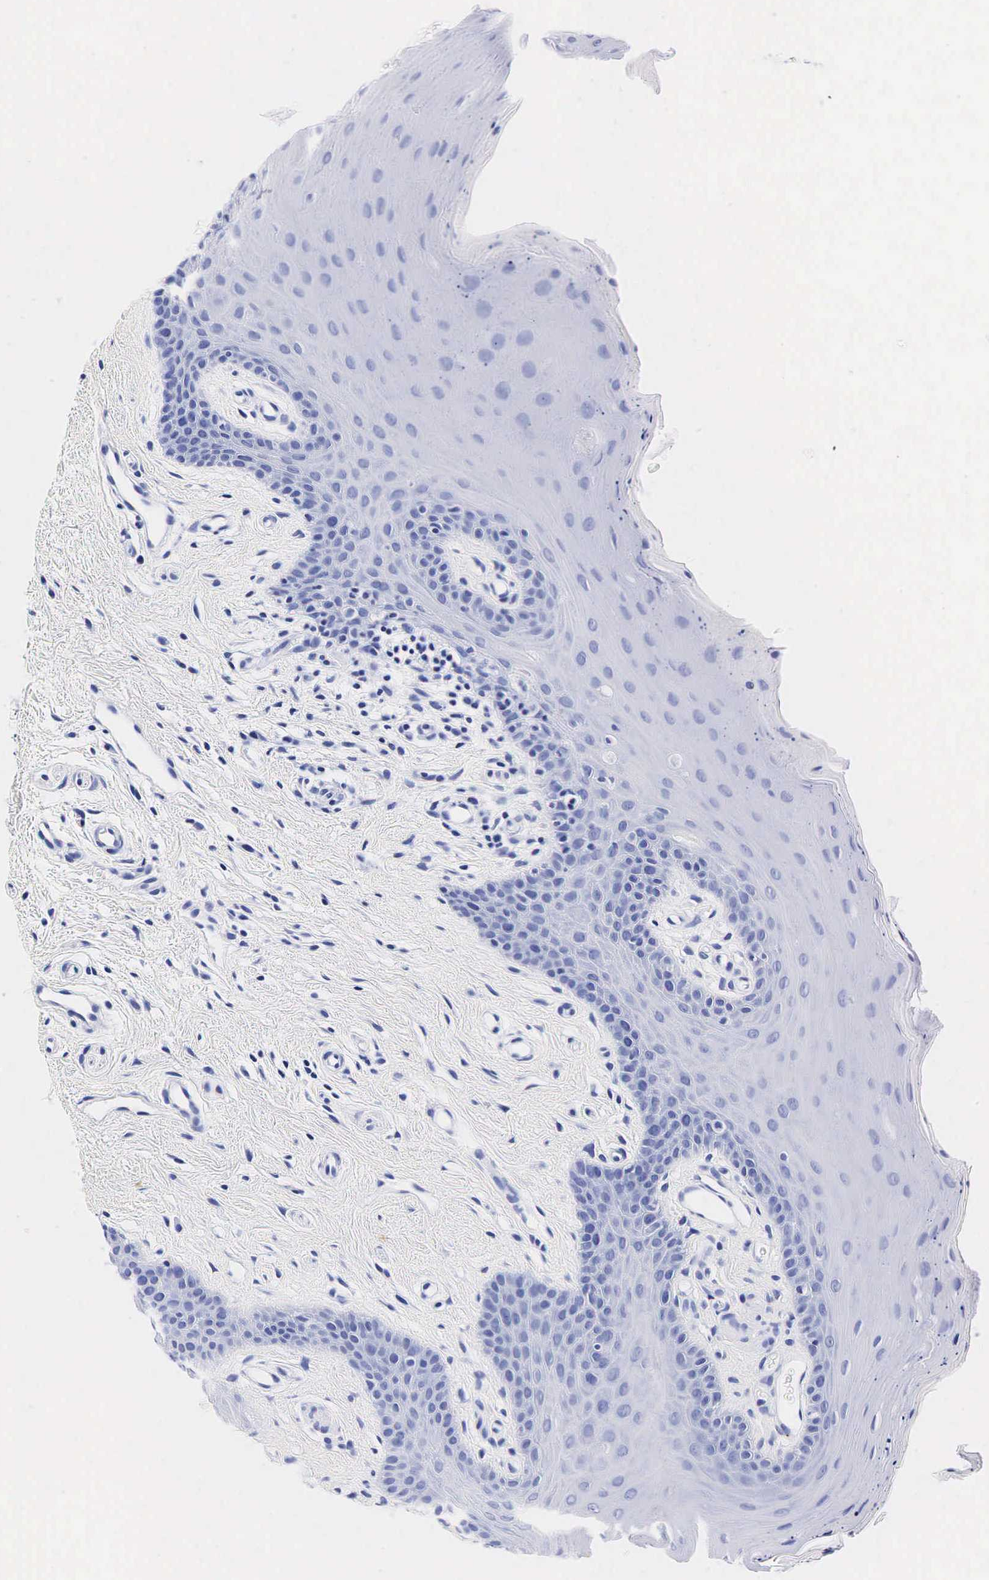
{"staining": {"intensity": "negative", "quantity": "none", "location": "none"}, "tissue": "oral mucosa", "cell_type": "Squamous epithelial cells", "image_type": "normal", "snomed": [{"axis": "morphology", "description": "Normal tissue, NOS"}, {"axis": "topography", "description": "Oral tissue"}], "caption": "The immunohistochemistry (IHC) image has no significant staining in squamous epithelial cells of oral mucosa. Nuclei are stained in blue.", "gene": "TG", "patient": {"sex": "male", "age": 14}}